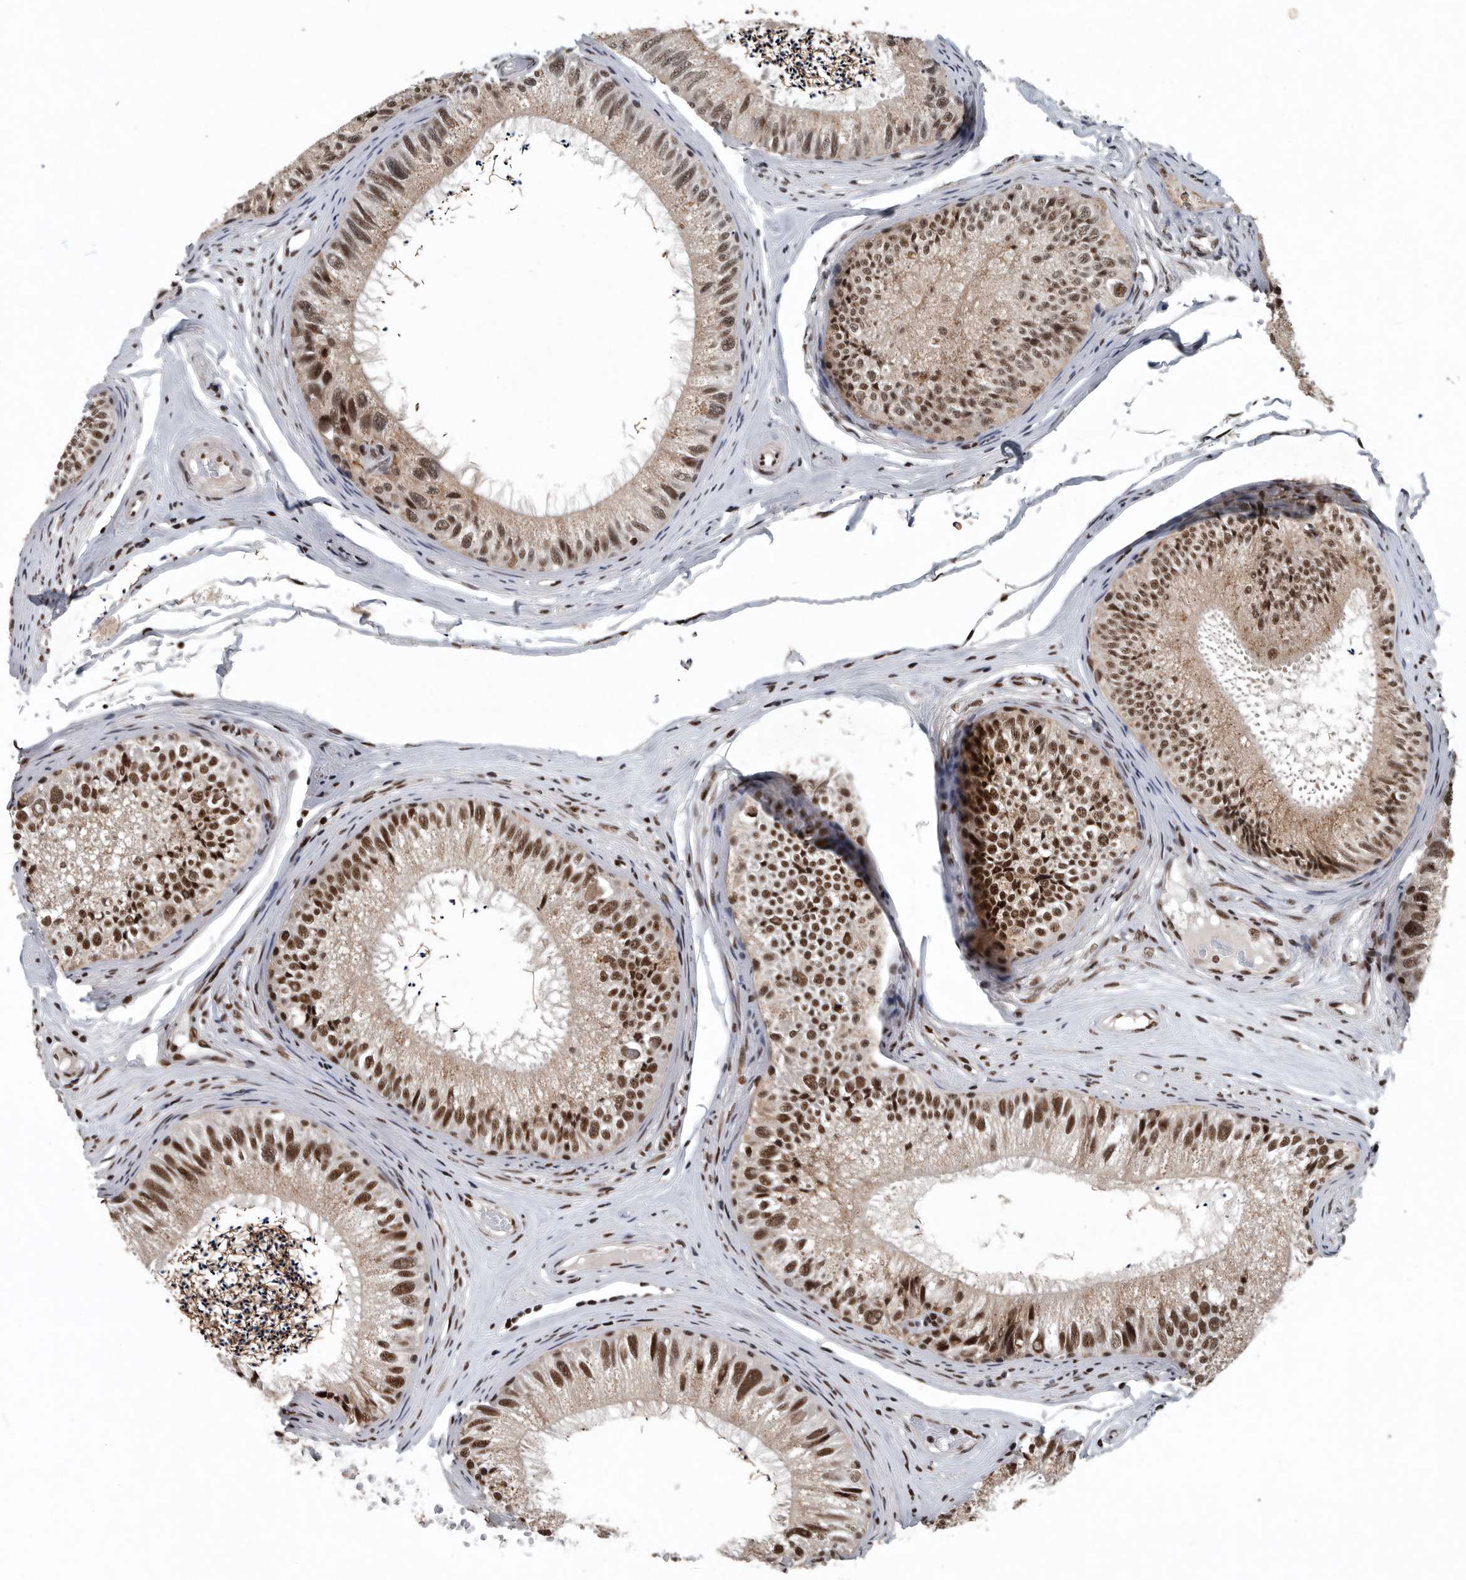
{"staining": {"intensity": "strong", "quantity": ">75%", "location": "nuclear"}, "tissue": "epididymis", "cell_type": "Glandular cells", "image_type": "normal", "snomed": [{"axis": "morphology", "description": "Normal tissue, NOS"}, {"axis": "topography", "description": "Epididymis"}], "caption": "Glandular cells show high levels of strong nuclear positivity in approximately >75% of cells in benign human epididymis. (Brightfield microscopy of DAB IHC at high magnification).", "gene": "SENP7", "patient": {"sex": "male", "age": 79}}